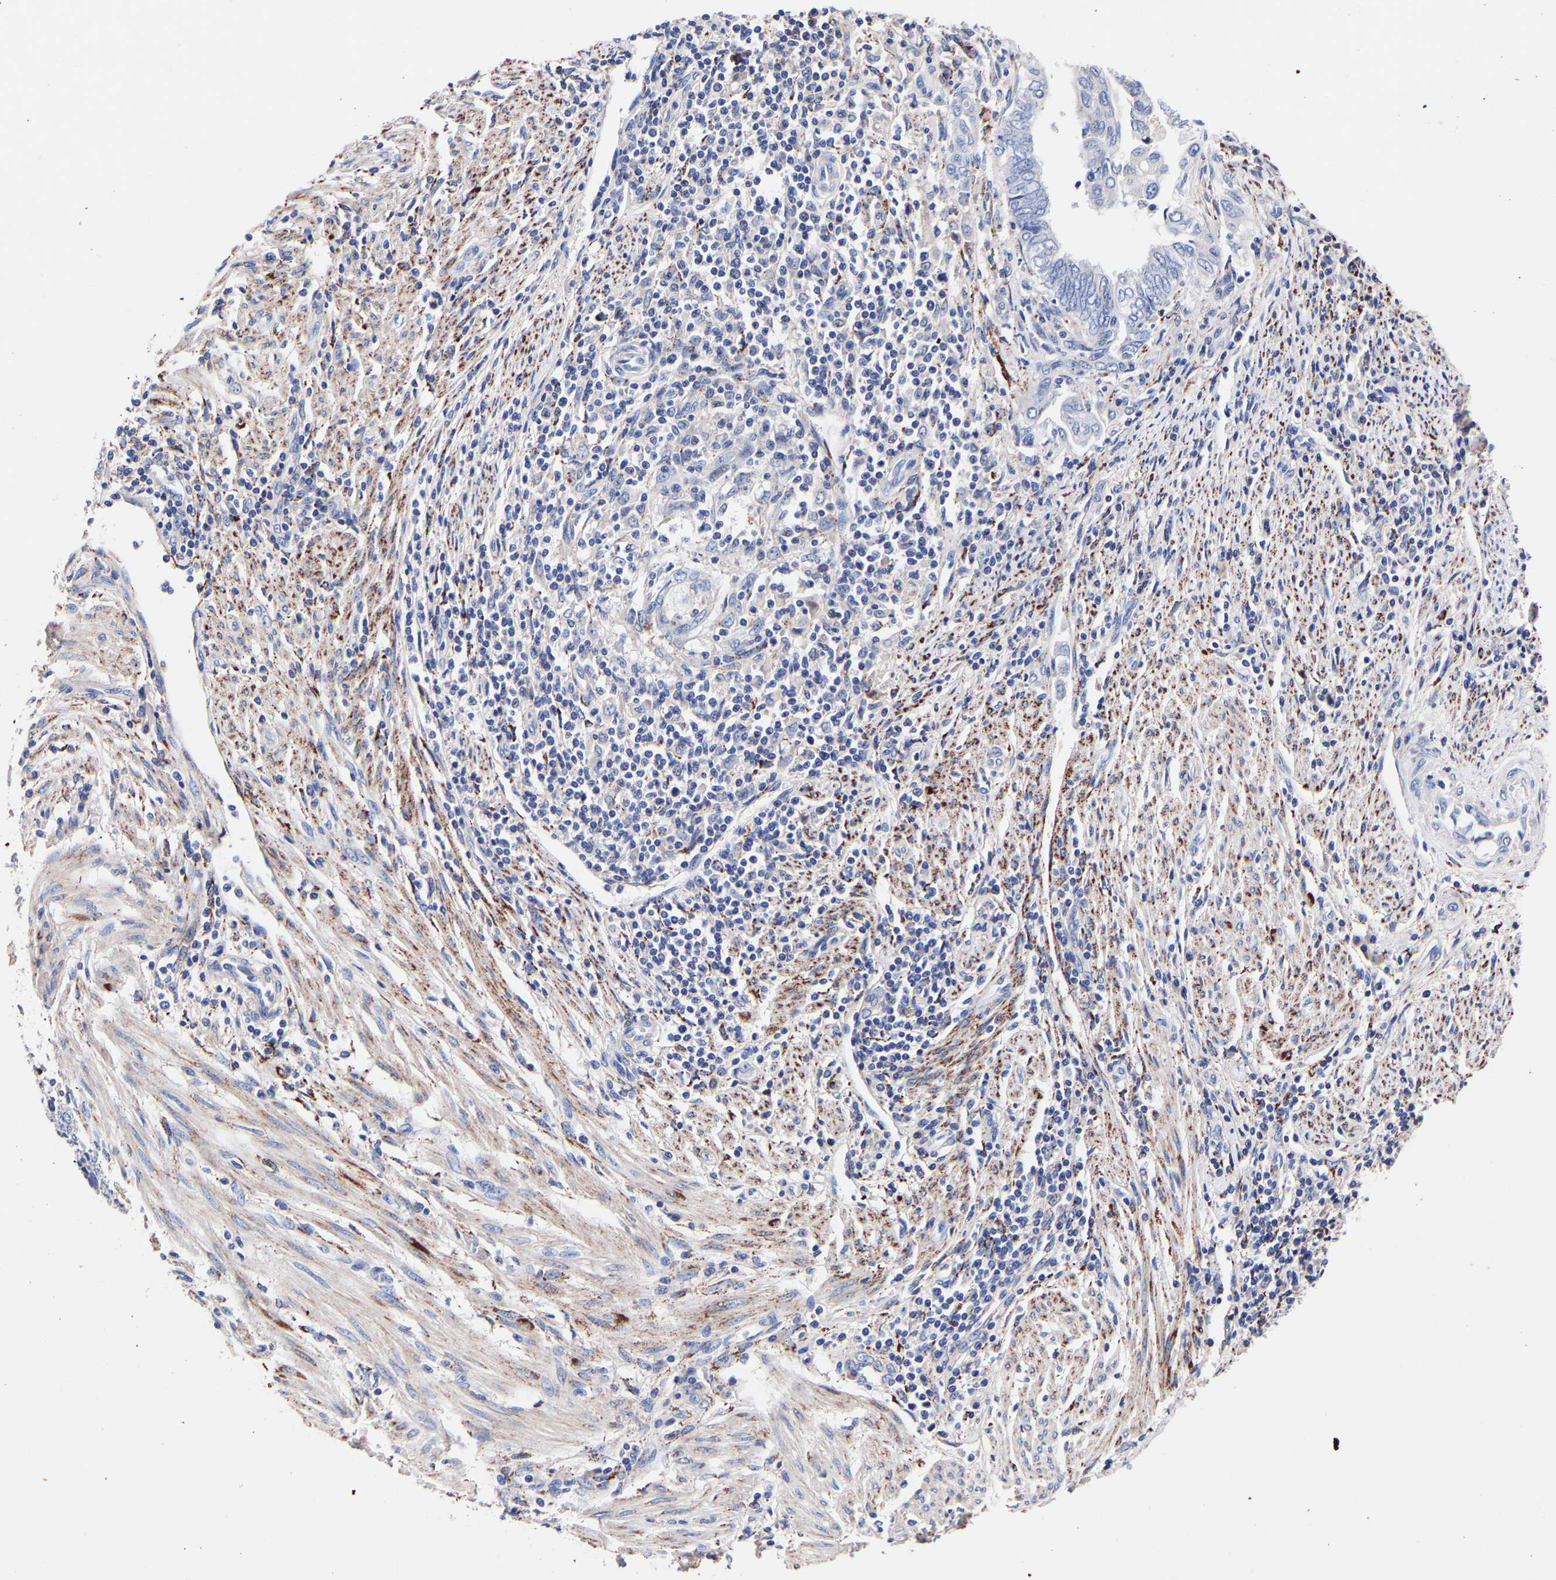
{"staining": {"intensity": "negative", "quantity": "none", "location": "none"}, "tissue": "endometrial cancer", "cell_type": "Tumor cells", "image_type": "cancer", "snomed": [{"axis": "morphology", "description": "Adenocarcinoma, NOS"}, {"axis": "topography", "description": "Uterus"}, {"axis": "topography", "description": "Endometrium"}], "caption": "Tumor cells show no significant protein staining in endometrial cancer. (DAB IHC, high magnification).", "gene": "SEM1", "patient": {"sex": "female", "age": 70}}